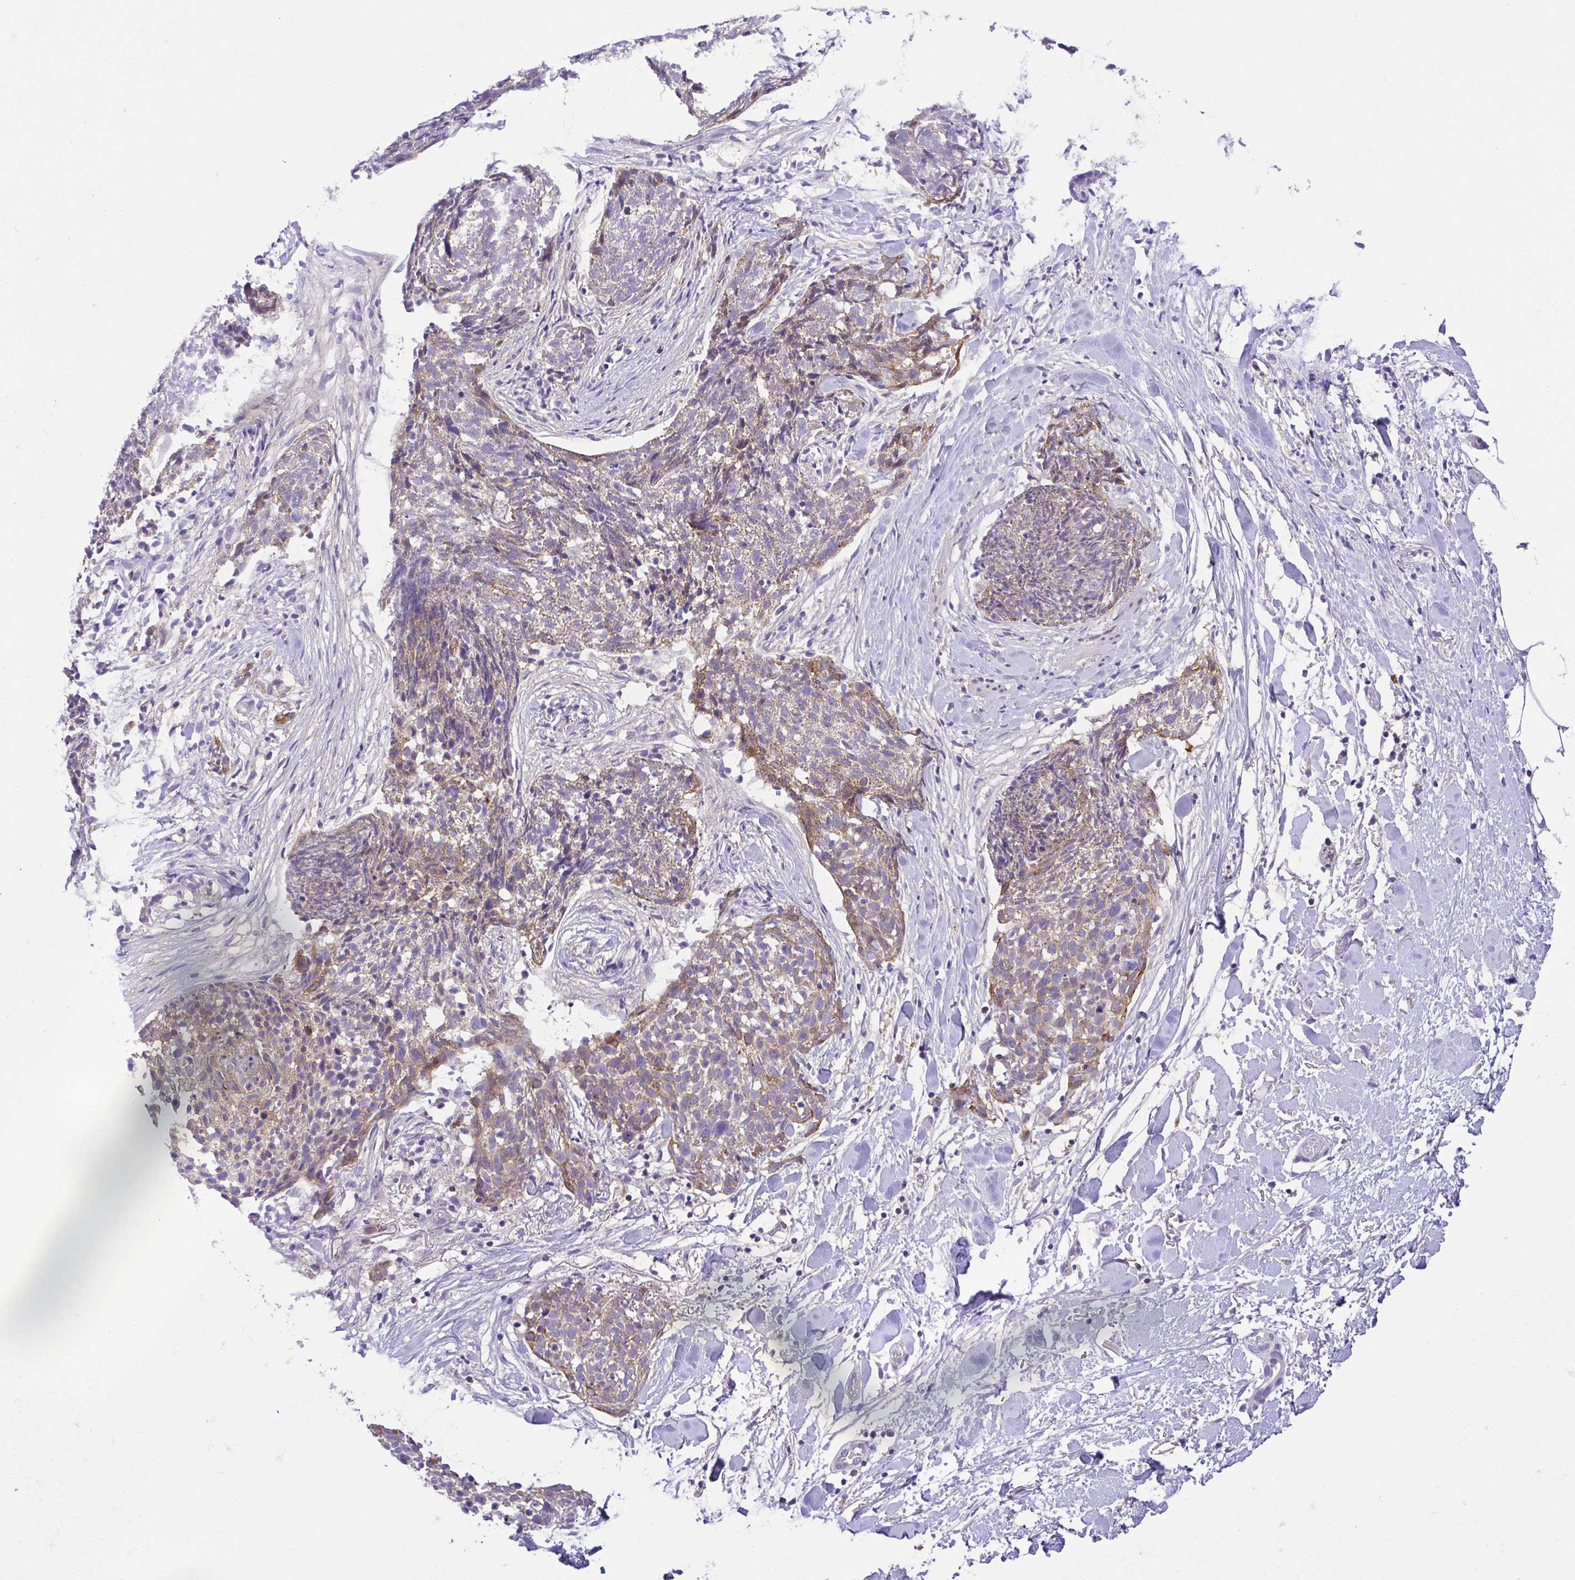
{"staining": {"intensity": "moderate", "quantity": "25%-75%", "location": "cytoplasmic/membranous"}, "tissue": "skin cancer", "cell_type": "Tumor cells", "image_type": "cancer", "snomed": [{"axis": "morphology", "description": "Squamous cell carcinoma, NOS"}, {"axis": "topography", "description": "Skin"}, {"axis": "topography", "description": "Vulva"}], "caption": "Immunohistochemistry (IHC) staining of skin cancer, which demonstrates medium levels of moderate cytoplasmic/membranous positivity in about 25%-75% of tumor cells indicating moderate cytoplasmic/membranous protein expression. The staining was performed using DAB (brown) for protein detection and nuclei were counterstained in hematoxylin (blue).", "gene": "SLC13A1", "patient": {"sex": "female", "age": 75}}